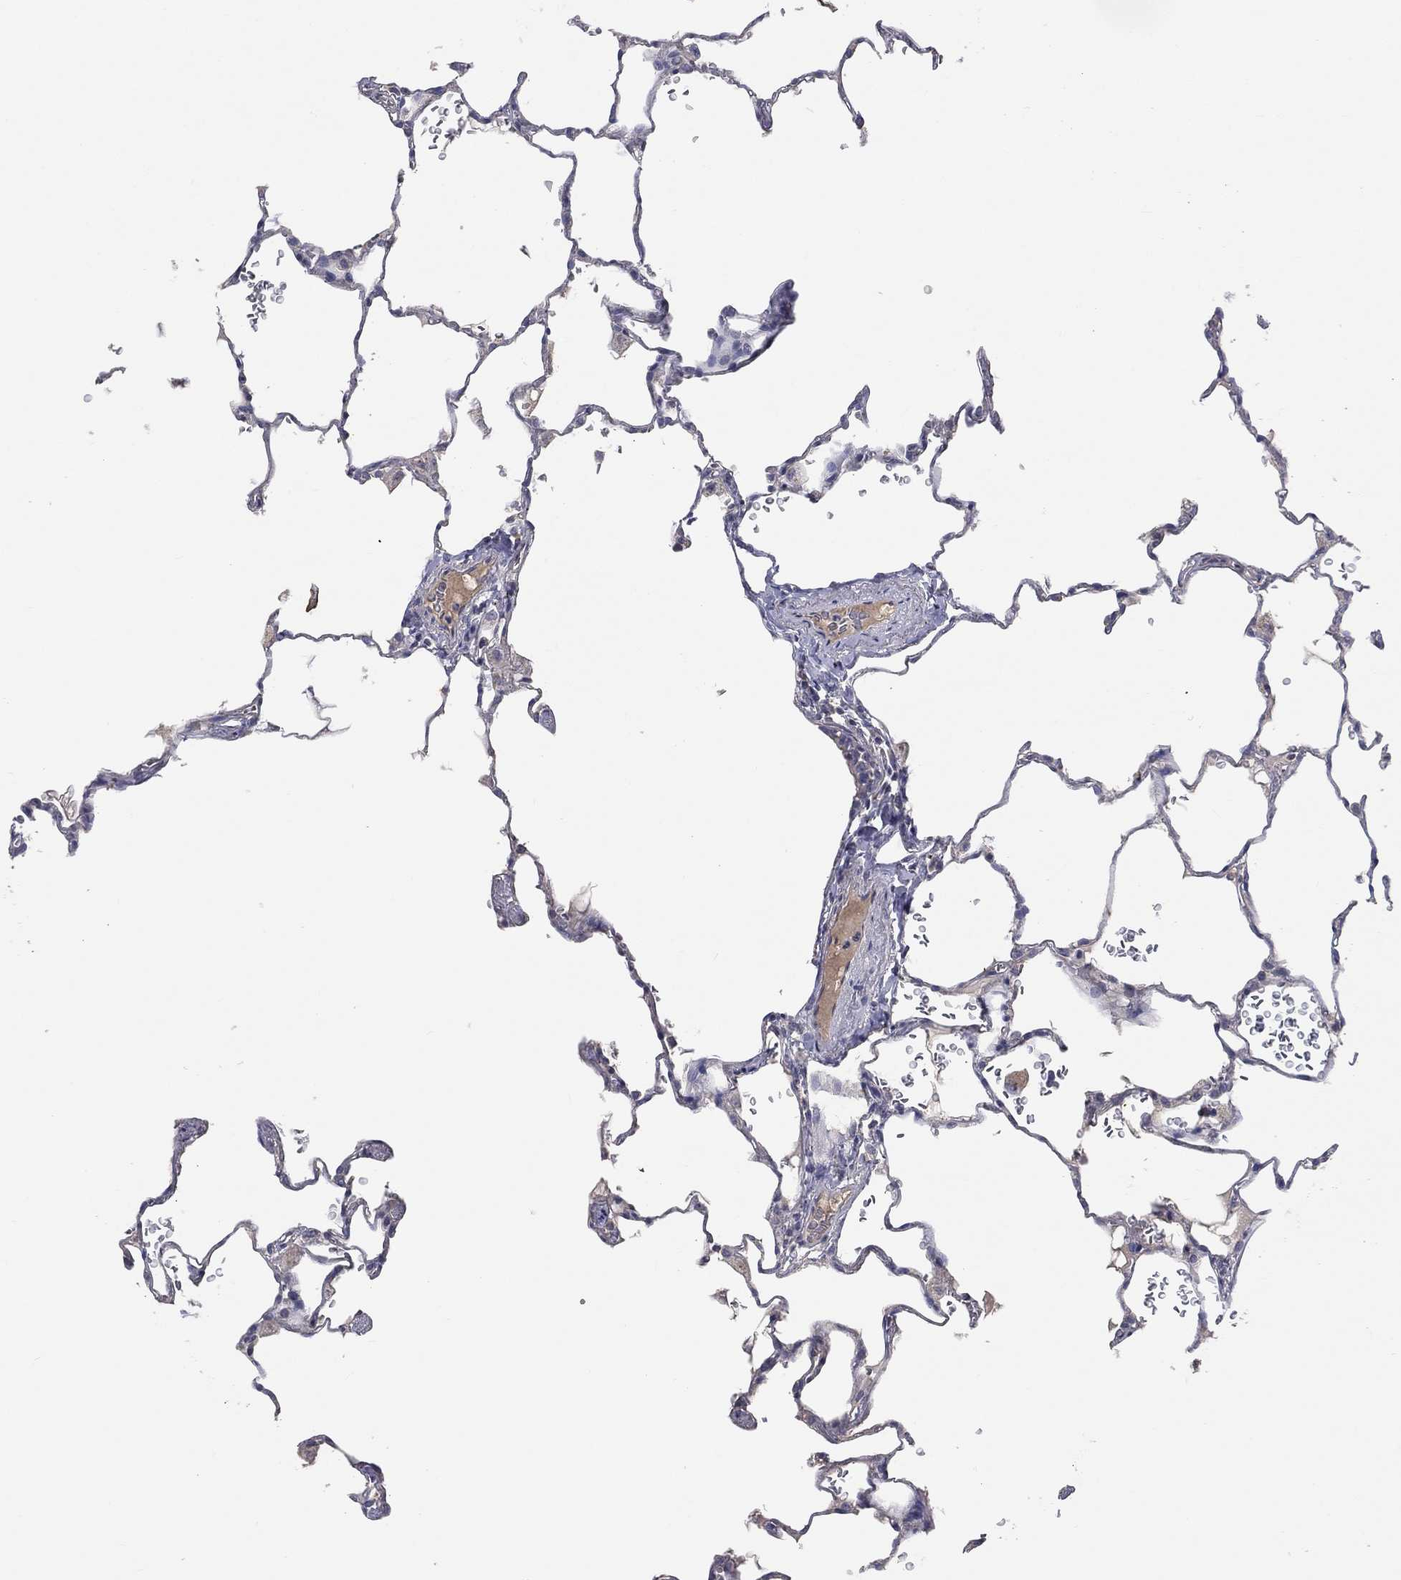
{"staining": {"intensity": "negative", "quantity": "none", "location": "none"}, "tissue": "lung", "cell_type": "Alveolar cells", "image_type": "normal", "snomed": [{"axis": "morphology", "description": "Normal tissue, NOS"}, {"axis": "morphology", "description": "Adenocarcinoma, metastatic, NOS"}, {"axis": "topography", "description": "Lung"}], "caption": "Immunohistochemical staining of benign lung shows no significant positivity in alveolar cells. Nuclei are stained in blue.", "gene": "CROCC", "patient": {"sex": "male", "age": 45}}